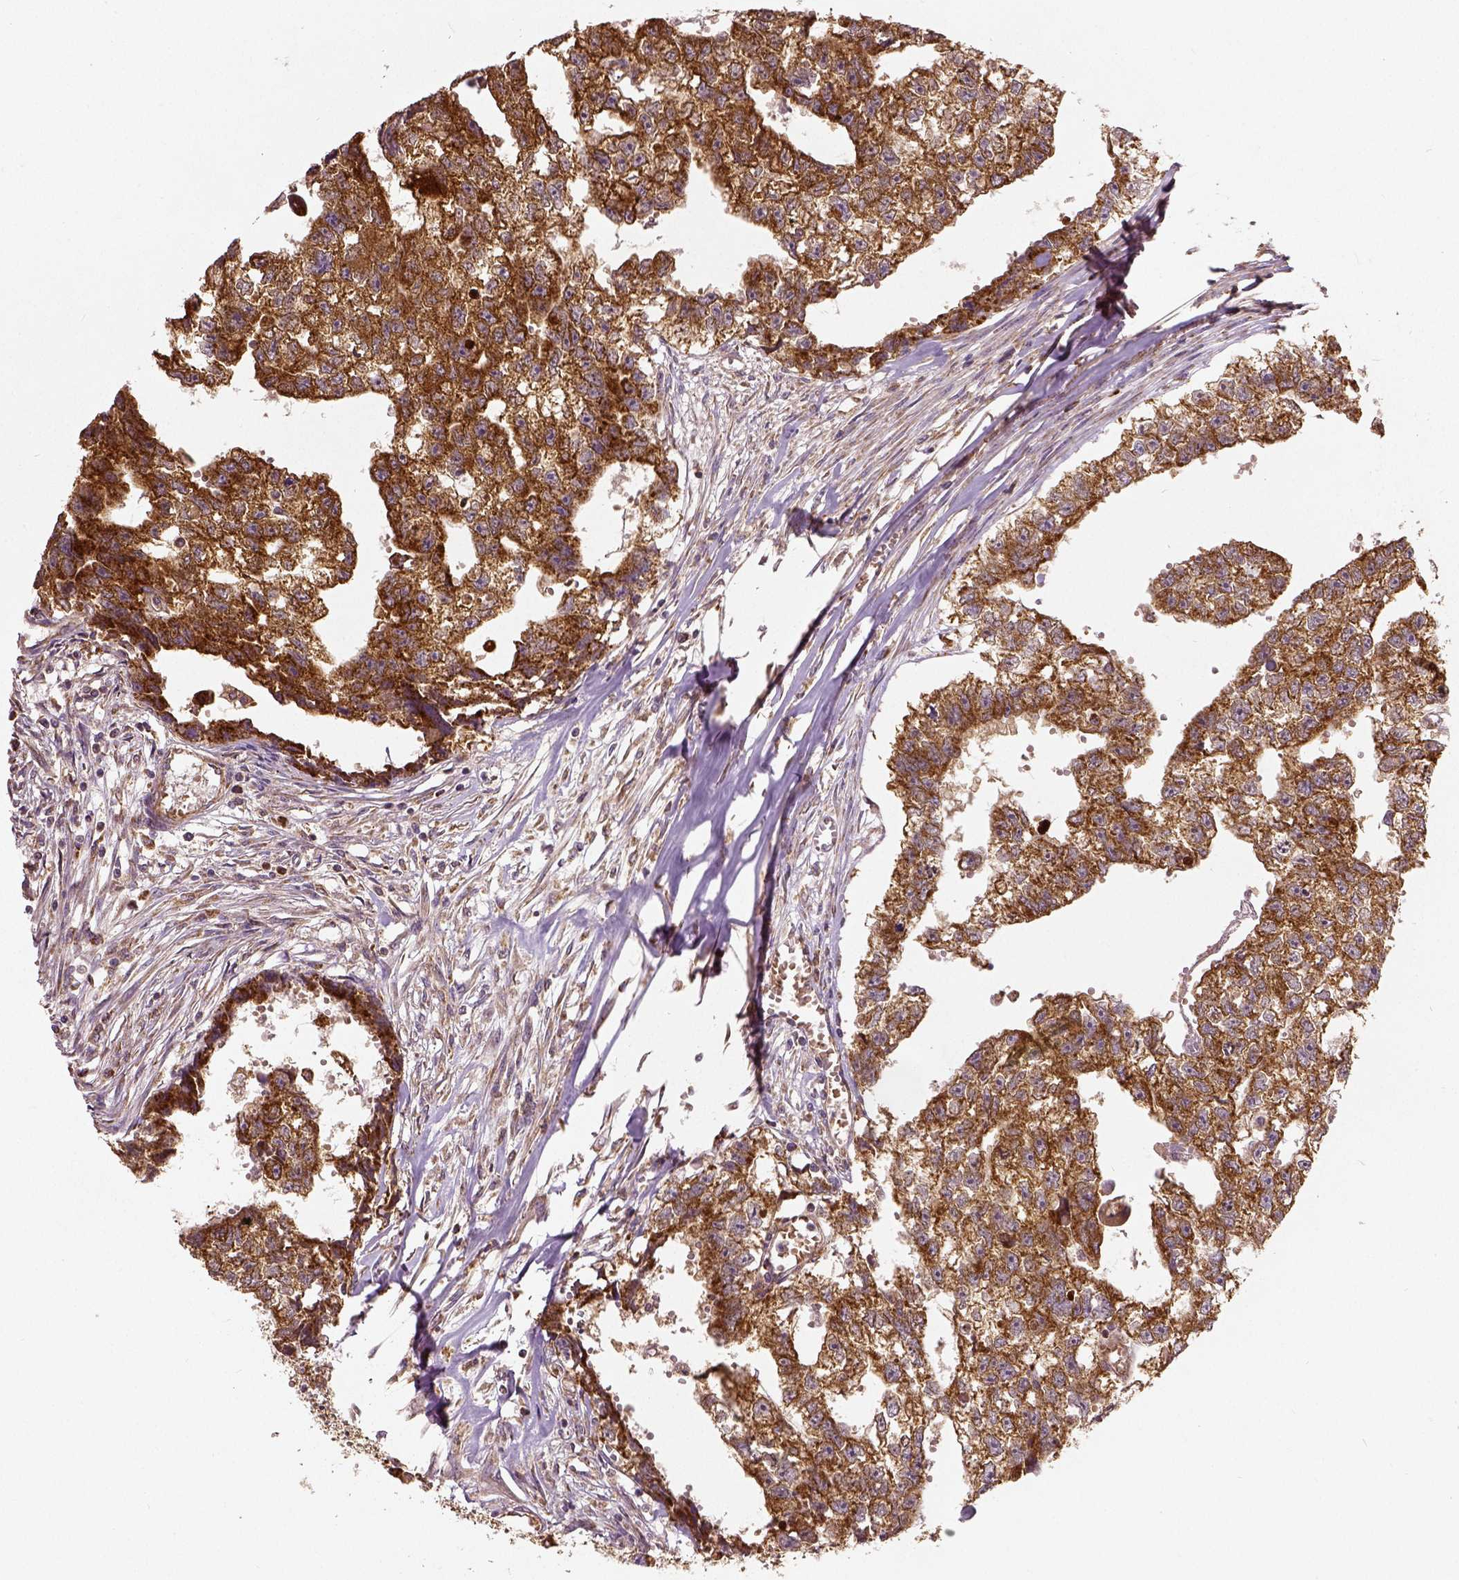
{"staining": {"intensity": "moderate", "quantity": ">75%", "location": "cytoplasmic/membranous"}, "tissue": "testis cancer", "cell_type": "Tumor cells", "image_type": "cancer", "snomed": [{"axis": "morphology", "description": "Carcinoma, Embryonal, NOS"}, {"axis": "morphology", "description": "Teratoma, malignant, NOS"}, {"axis": "topography", "description": "Testis"}], "caption": "The image reveals staining of testis cancer, revealing moderate cytoplasmic/membranous protein positivity (brown color) within tumor cells. (DAB (3,3'-diaminobenzidine) = brown stain, brightfield microscopy at high magnification).", "gene": "PGAM5", "patient": {"sex": "male", "age": 44}}